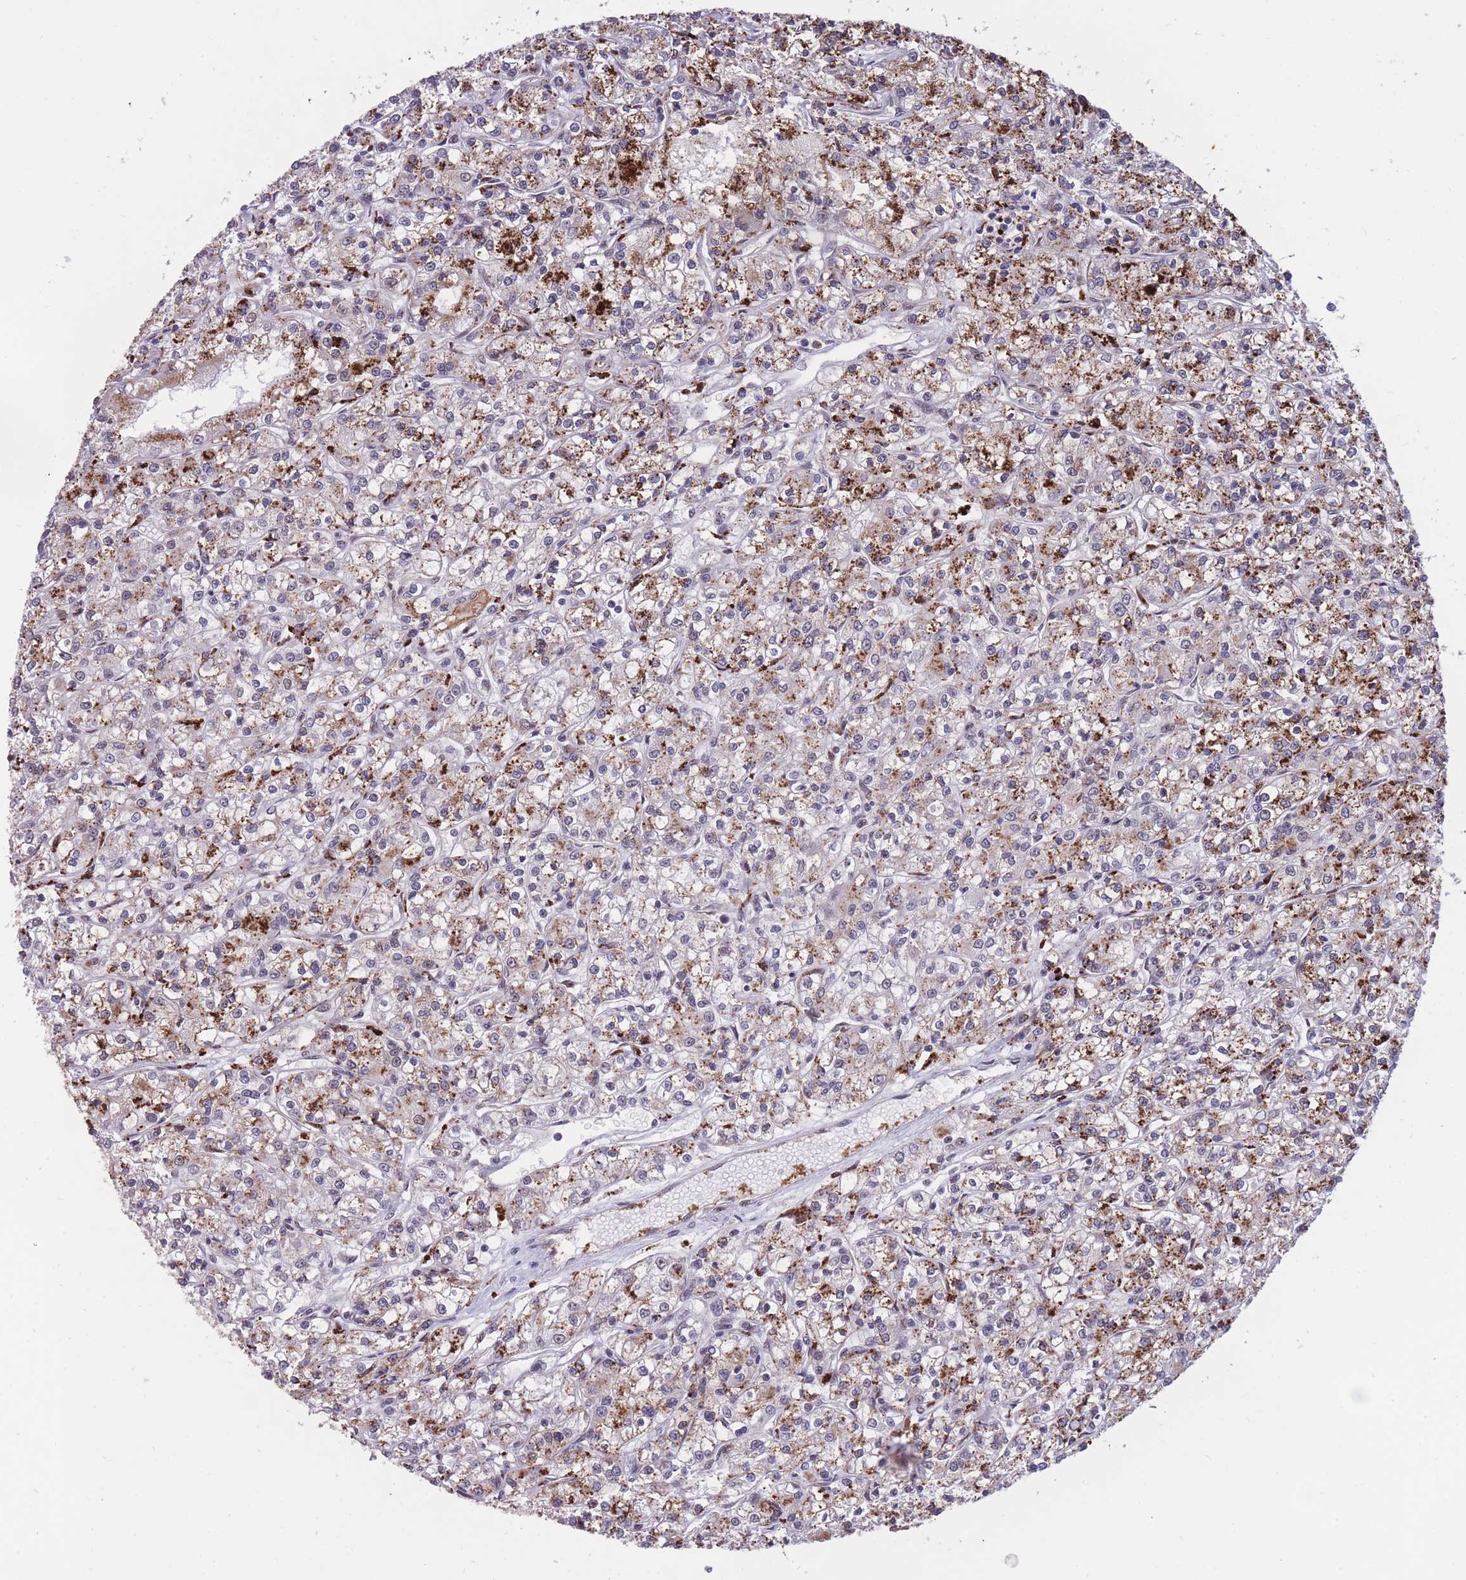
{"staining": {"intensity": "moderate", "quantity": "25%-75%", "location": "cytoplasmic/membranous"}, "tissue": "renal cancer", "cell_type": "Tumor cells", "image_type": "cancer", "snomed": [{"axis": "morphology", "description": "Adenocarcinoma, NOS"}, {"axis": "topography", "description": "Kidney"}], "caption": "Protein analysis of renal adenocarcinoma tissue exhibits moderate cytoplasmic/membranous expression in approximately 25%-75% of tumor cells.", "gene": "PRPF19", "patient": {"sex": "female", "age": 59}}